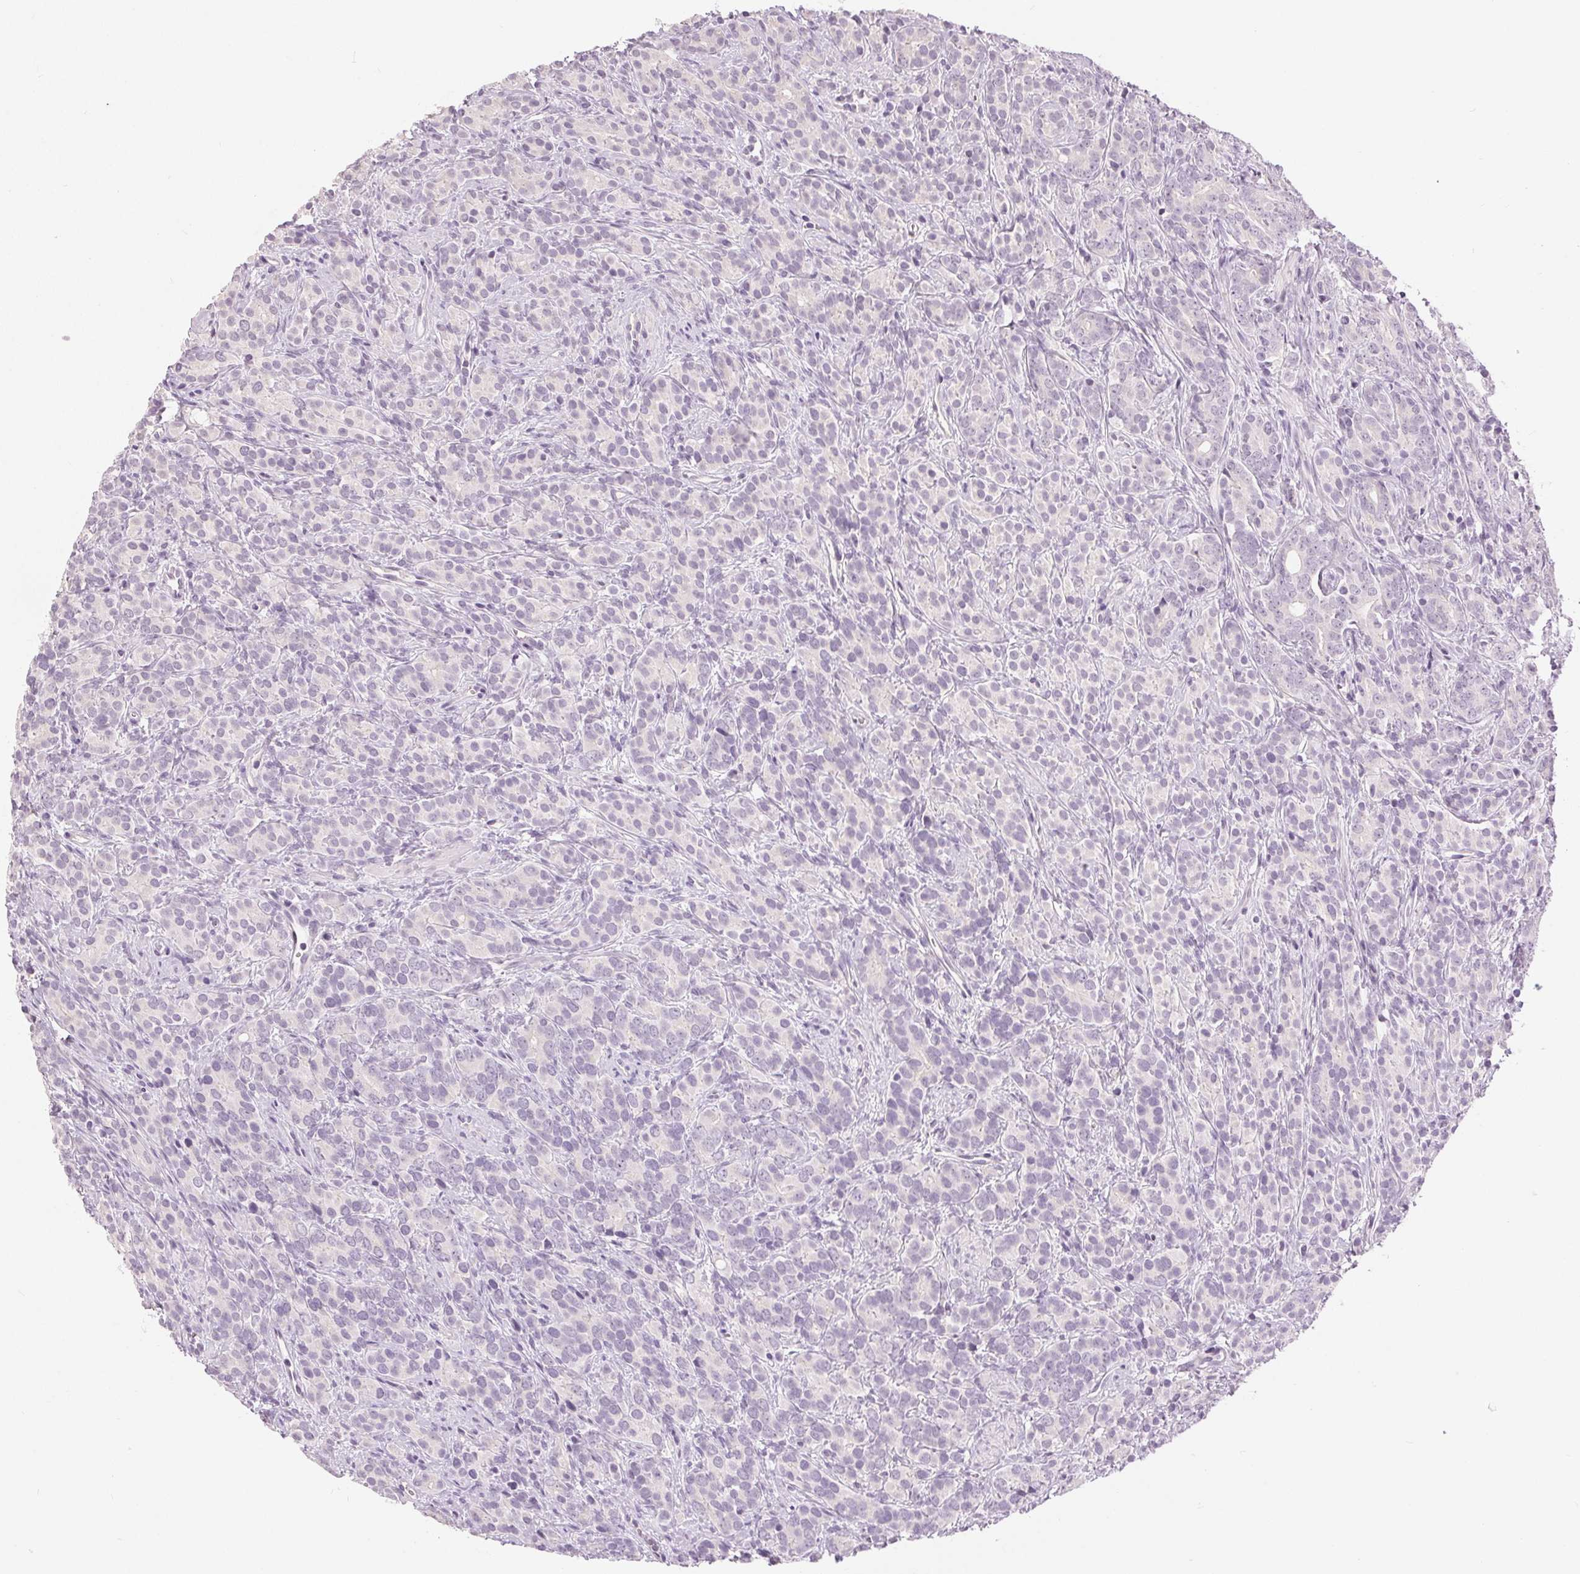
{"staining": {"intensity": "negative", "quantity": "none", "location": "none"}, "tissue": "prostate cancer", "cell_type": "Tumor cells", "image_type": "cancer", "snomed": [{"axis": "morphology", "description": "Adenocarcinoma, High grade"}, {"axis": "topography", "description": "Prostate"}], "caption": "Prostate cancer was stained to show a protein in brown. There is no significant positivity in tumor cells.", "gene": "DSG3", "patient": {"sex": "male", "age": 84}}